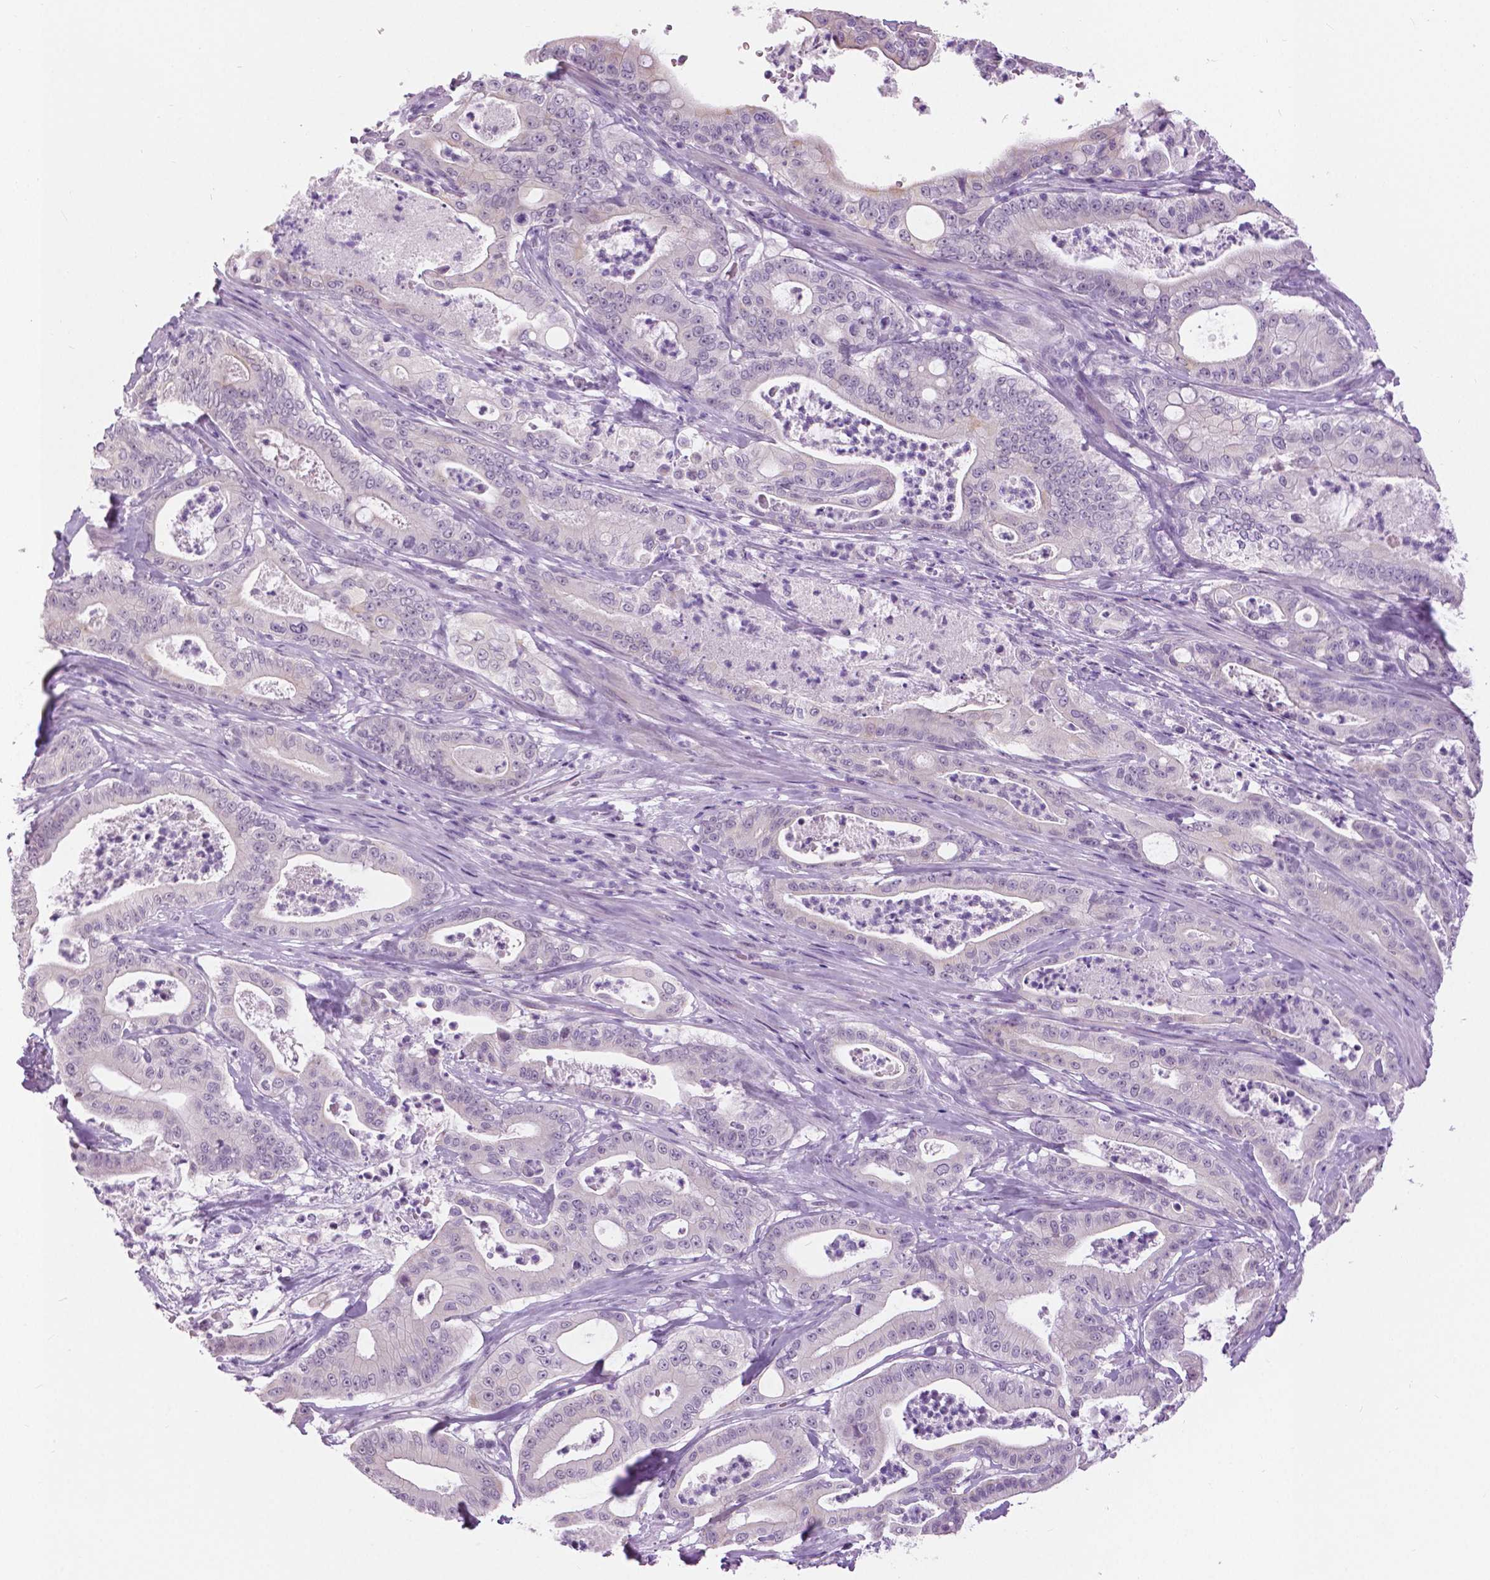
{"staining": {"intensity": "negative", "quantity": "none", "location": "none"}, "tissue": "pancreatic cancer", "cell_type": "Tumor cells", "image_type": "cancer", "snomed": [{"axis": "morphology", "description": "Adenocarcinoma, NOS"}, {"axis": "topography", "description": "Pancreas"}], "caption": "DAB immunohistochemical staining of adenocarcinoma (pancreatic) demonstrates no significant positivity in tumor cells.", "gene": "MYOM1", "patient": {"sex": "male", "age": 71}}